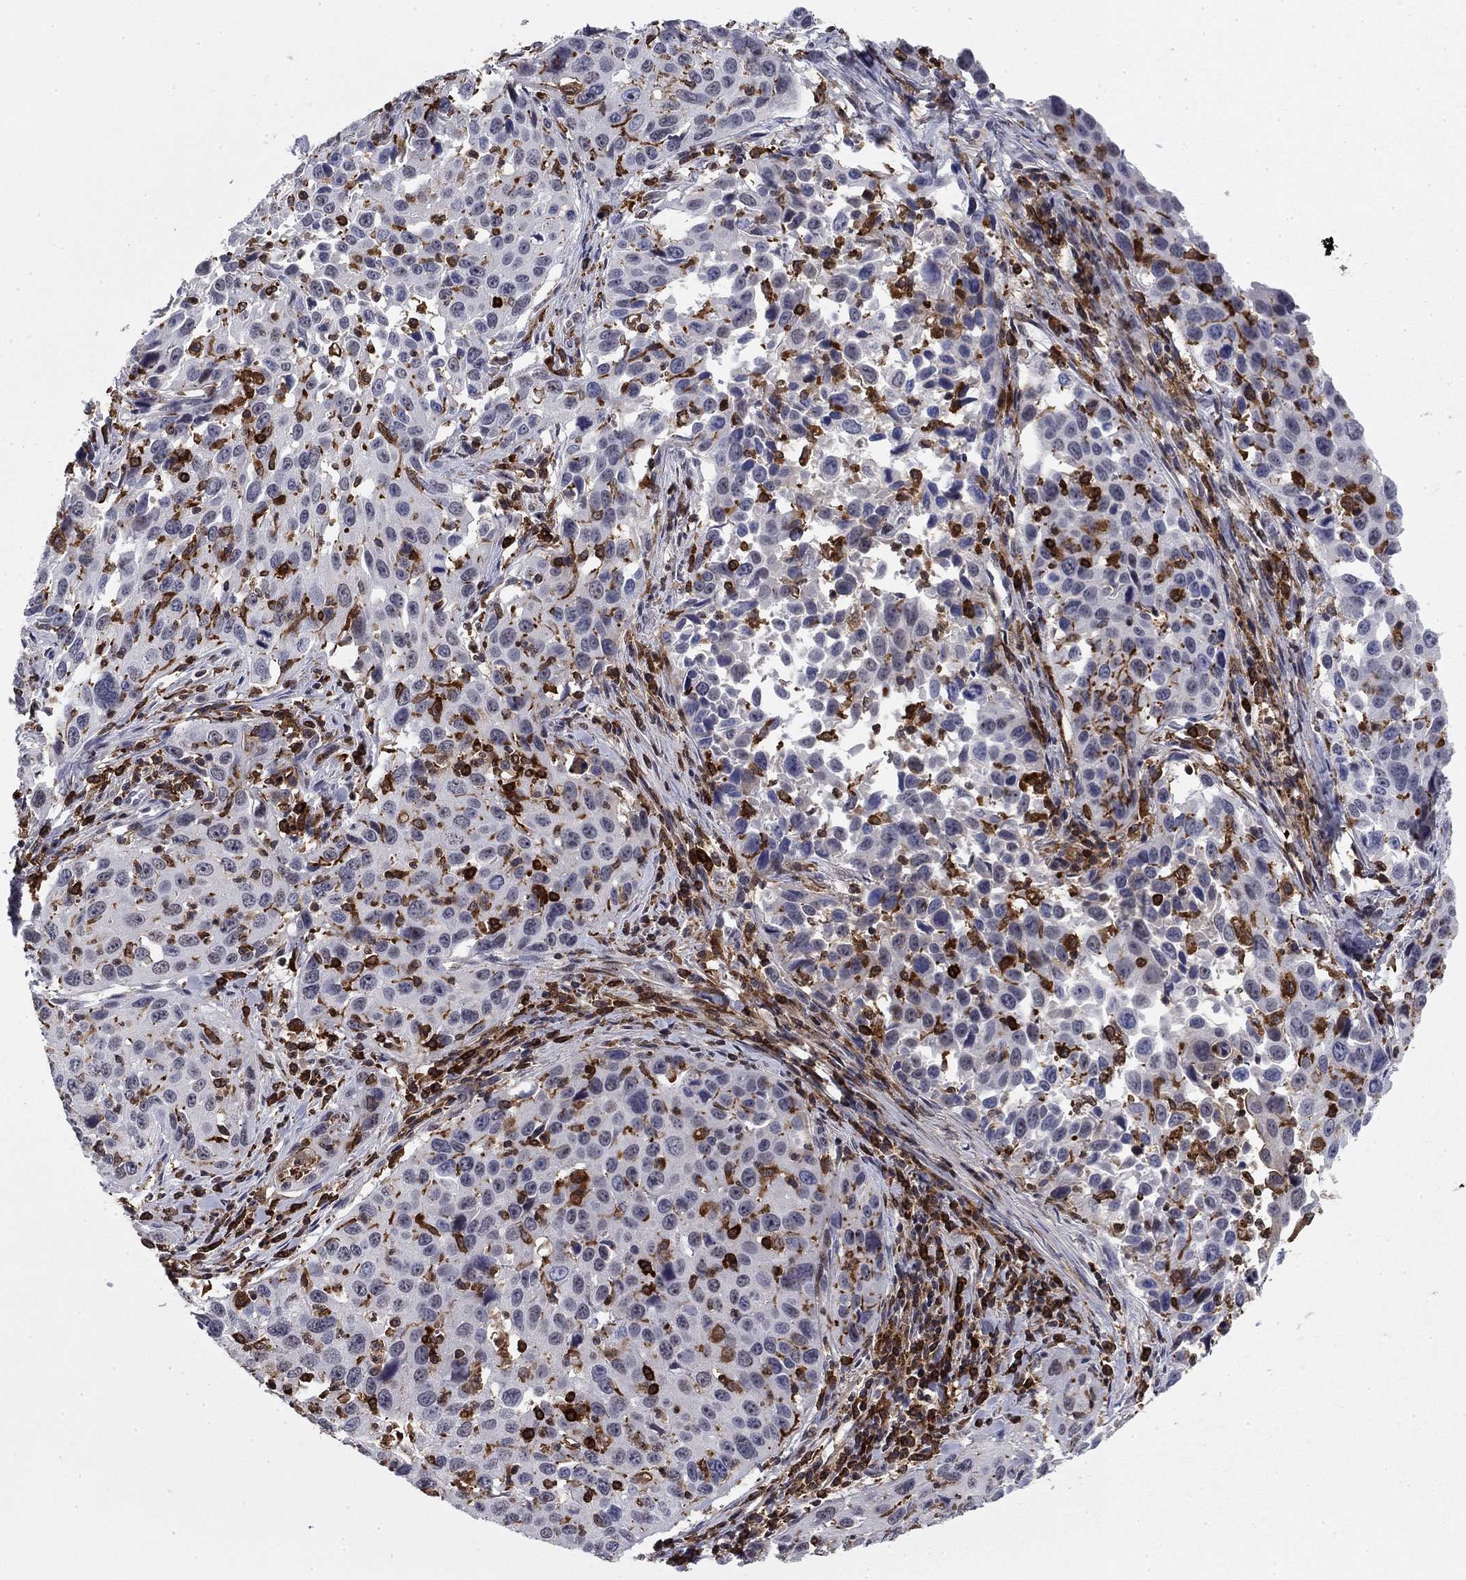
{"staining": {"intensity": "negative", "quantity": "none", "location": "none"}, "tissue": "cervical cancer", "cell_type": "Tumor cells", "image_type": "cancer", "snomed": [{"axis": "morphology", "description": "Squamous cell carcinoma, NOS"}, {"axis": "topography", "description": "Cervix"}], "caption": "Image shows no significant protein expression in tumor cells of cervical squamous cell carcinoma.", "gene": "PLCB2", "patient": {"sex": "female", "age": 26}}